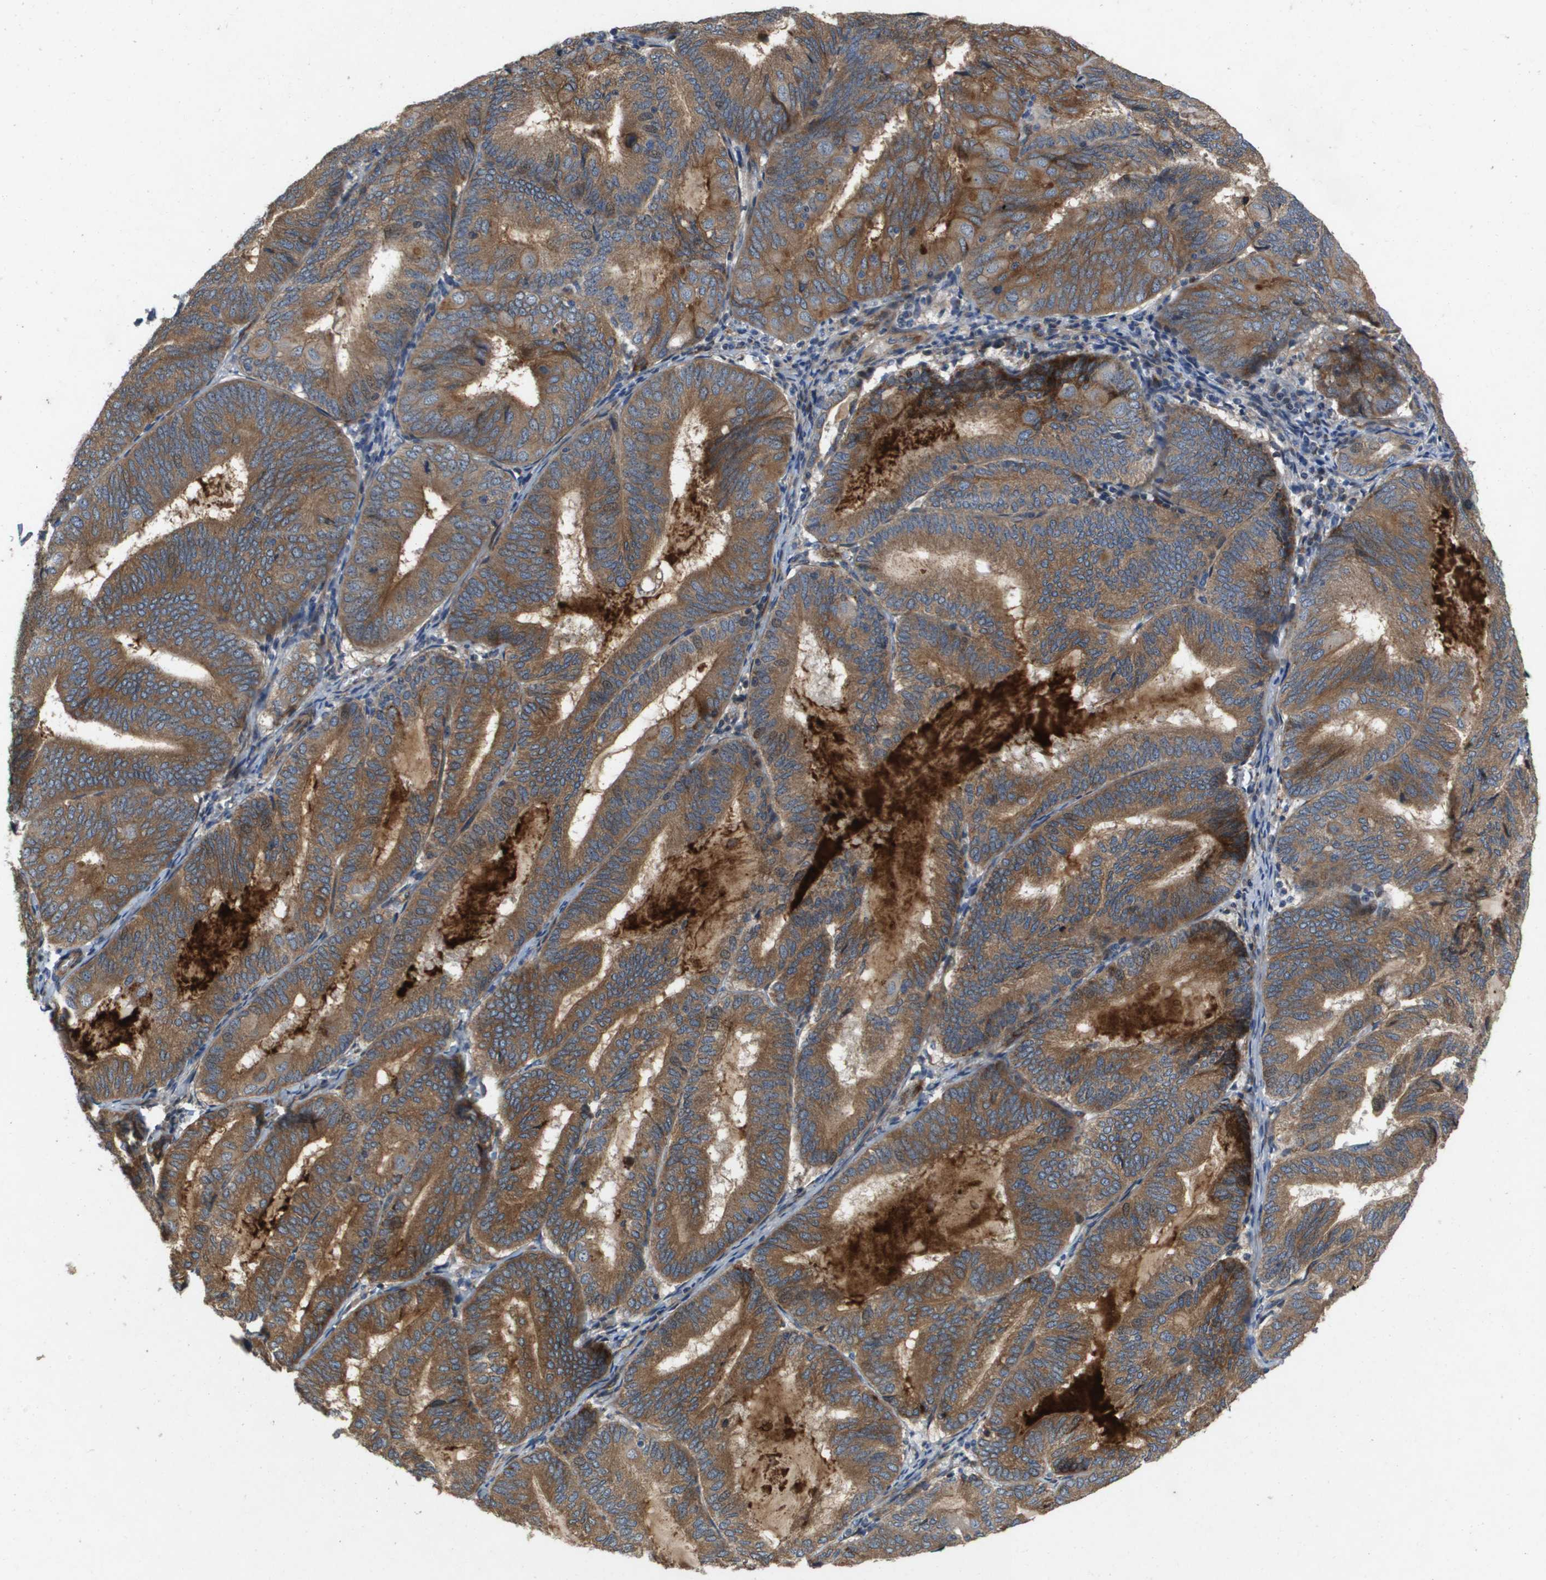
{"staining": {"intensity": "moderate", "quantity": ">75%", "location": "cytoplasmic/membranous"}, "tissue": "endometrial cancer", "cell_type": "Tumor cells", "image_type": "cancer", "snomed": [{"axis": "morphology", "description": "Adenocarcinoma, NOS"}, {"axis": "topography", "description": "Endometrium"}], "caption": "Immunohistochemistry (IHC) micrograph of neoplastic tissue: endometrial cancer (adenocarcinoma) stained using immunohistochemistry displays medium levels of moderate protein expression localized specifically in the cytoplasmic/membranous of tumor cells, appearing as a cytoplasmic/membranous brown color.", "gene": "ENTPD2", "patient": {"sex": "female", "age": 81}}